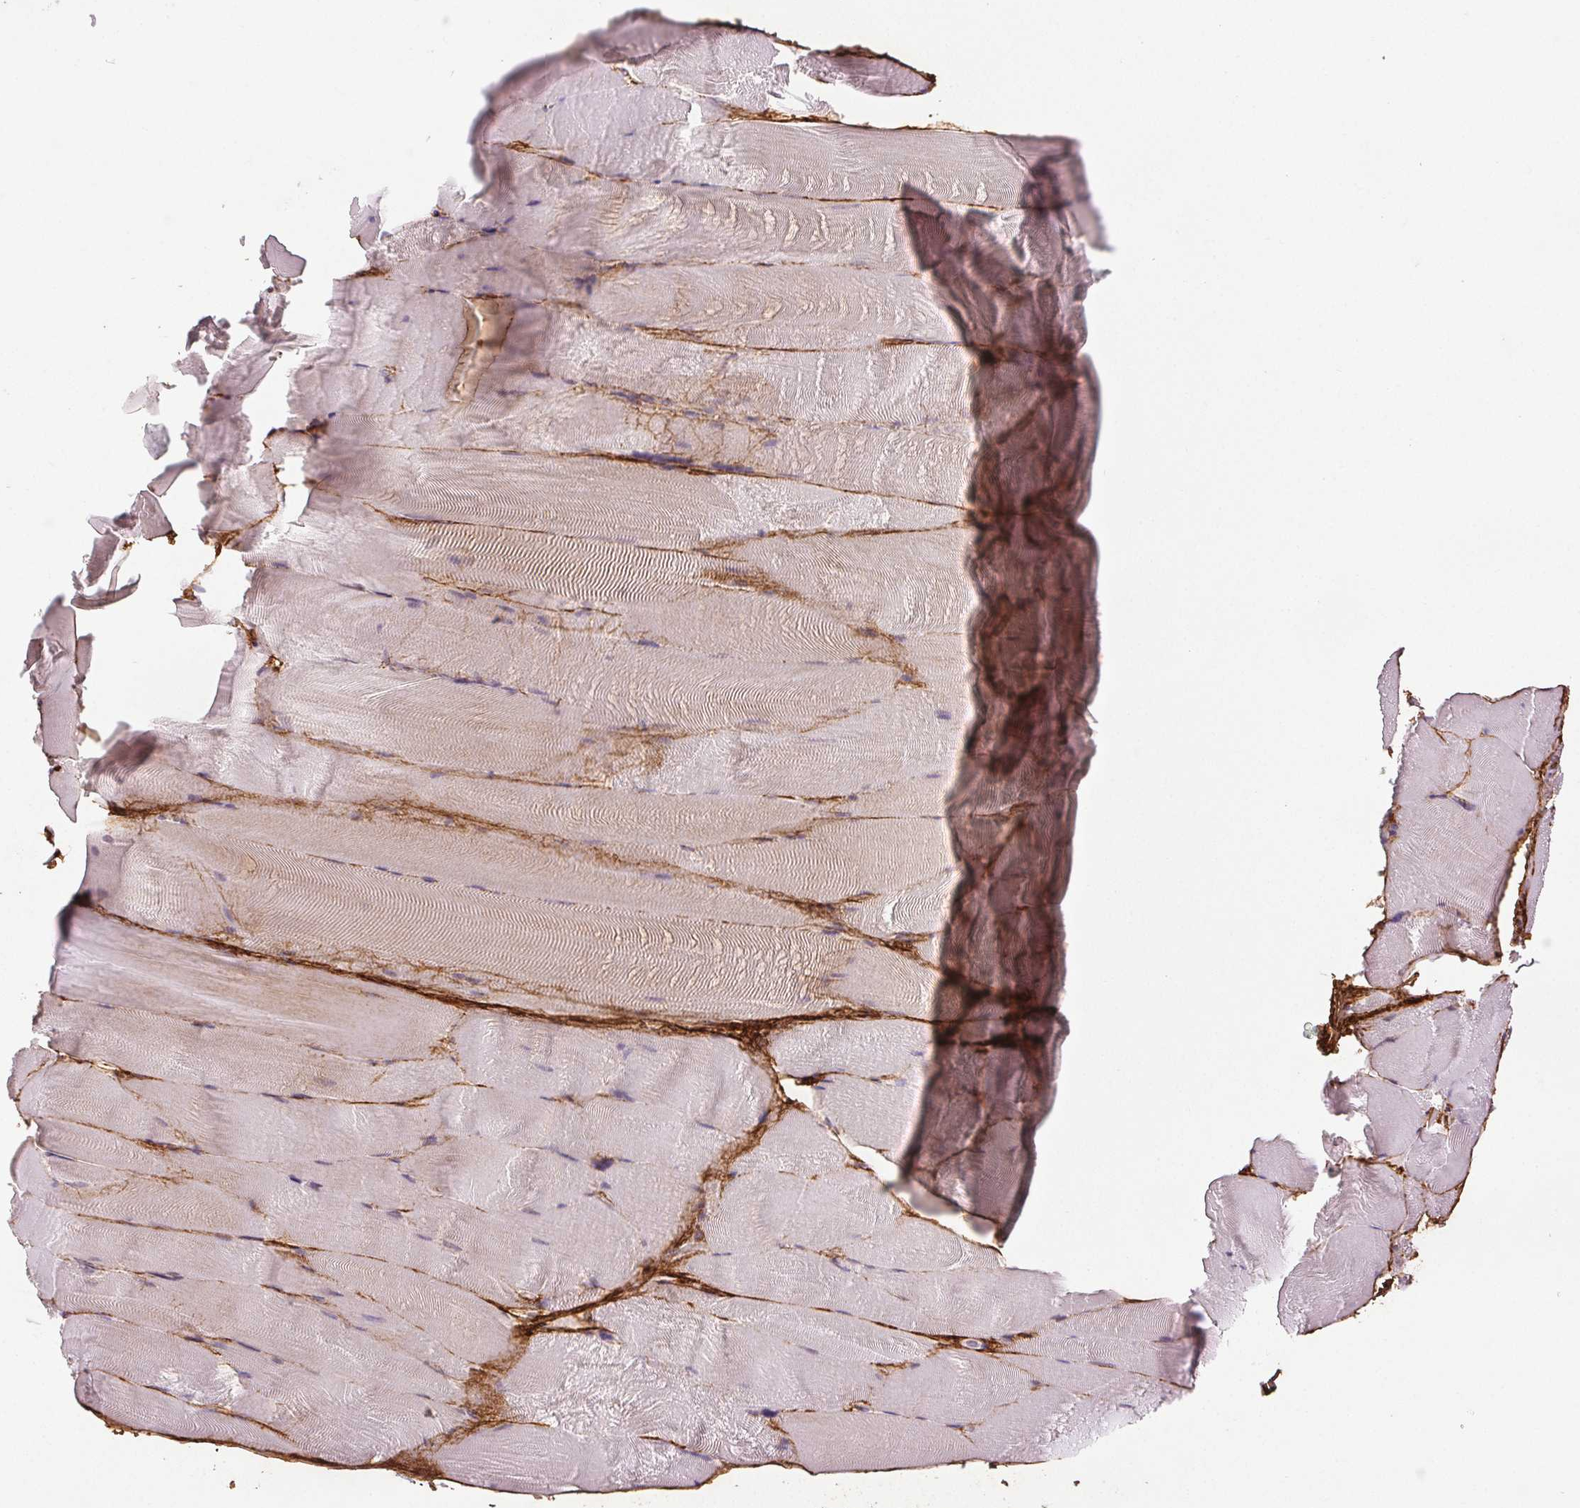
{"staining": {"intensity": "negative", "quantity": "none", "location": "none"}, "tissue": "skeletal muscle", "cell_type": "Myocytes", "image_type": "normal", "snomed": [{"axis": "morphology", "description": "Normal tissue, NOS"}, {"axis": "topography", "description": "Skeletal muscle"}], "caption": "A photomicrograph of skeletal muscle stained for a protein reveals no brown staining in myocytes.", "gene": "FBN1", "patient": {"sex": "female", "age": 64}}